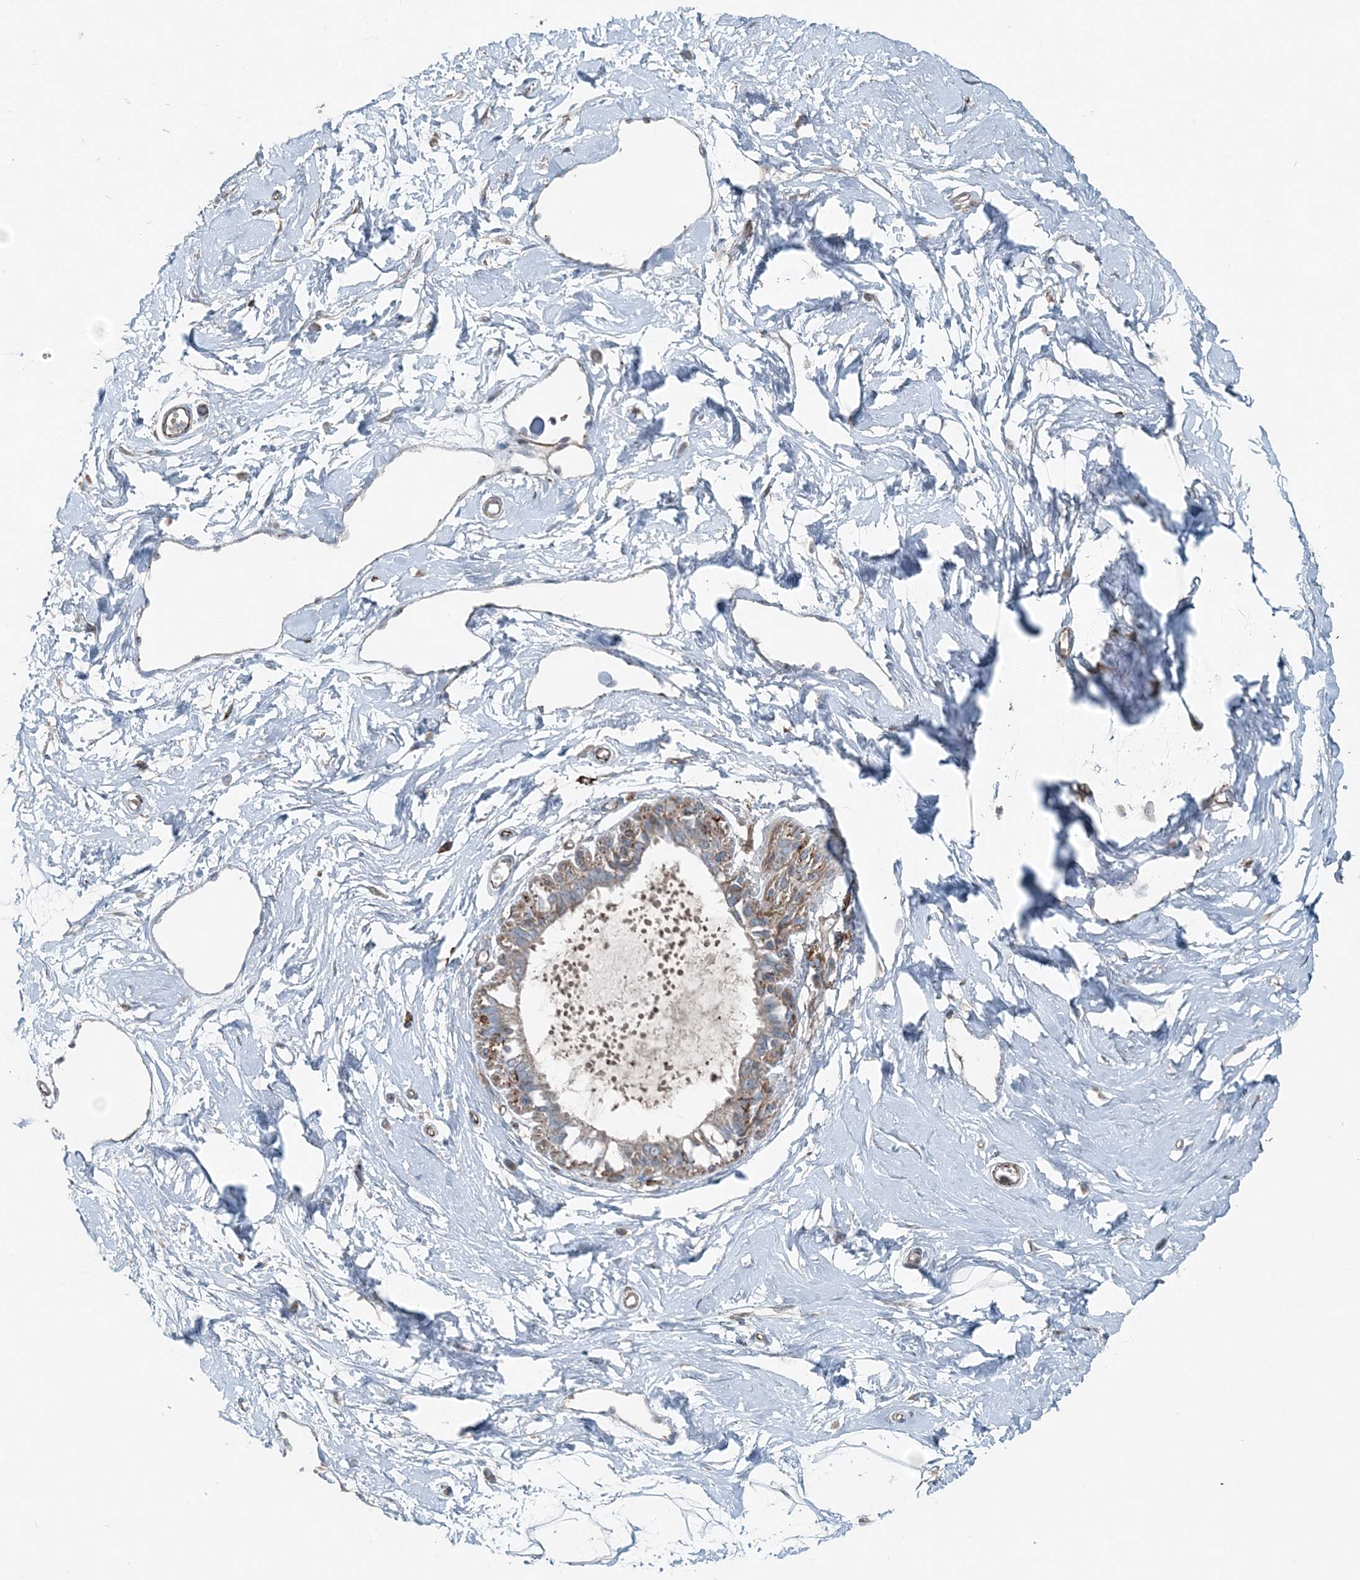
{"staining": {"intensity": "negative", "quantity": "none", "location": "none"}, "tissue": "breast", "cell_type": "Adipocytes", "image_type": "normal", "snomed": [{"axis": "morphology", "description": "Normal tissue, NOS"}, {"axis": "topography", "description": "Breast"}], "caption": "Benign breast was stained to show a protein in brown. There is no significant expression in adipocytes. Nuclei are stained in blue.", "gene": "KY", "patient": {"sex": "female", "age": 45}}